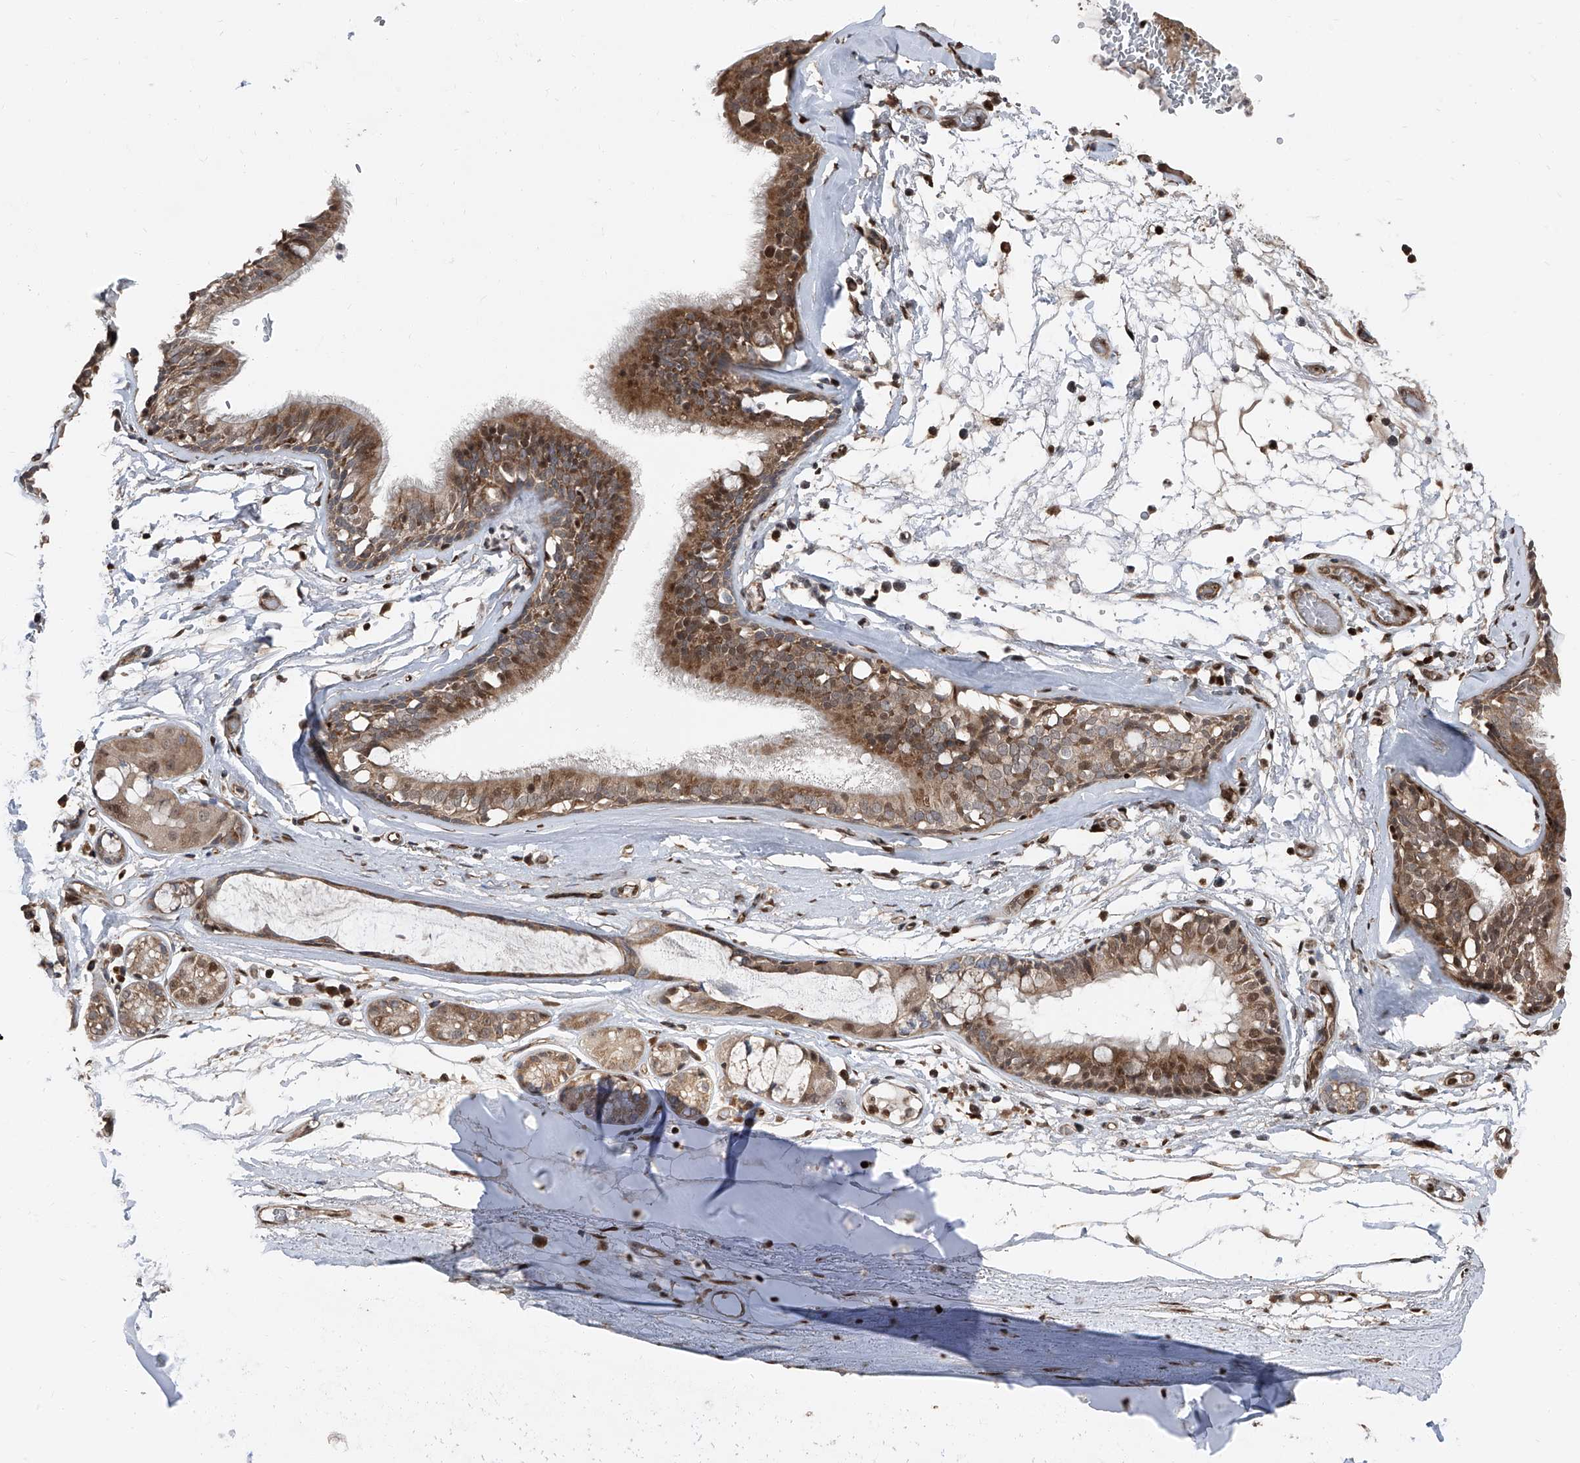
{"staining": {"intensity": "moderate", "quantity": ">75%", "location": "nuclear"}, "tissue": "adipose tissue", "cell_type": "Adipocytes", "image_type": "normal", "snomed": [{"axis": "morphology", "description": "Normal tissue, NOS"}, {"axis": "topography", "description": "Cartilage tissue"}], "caption": "Immunohistochemistry photomicrograph of normal adipose tissue: adipose tissue stained using immunohistochemistry displays medium levels of moderate protein expression localized specifically in the nuclear of adipocytes, appearing as a nuclear brown color.", "gene": "FKBP5", "patient": {"sex": "female", "age": 63}}